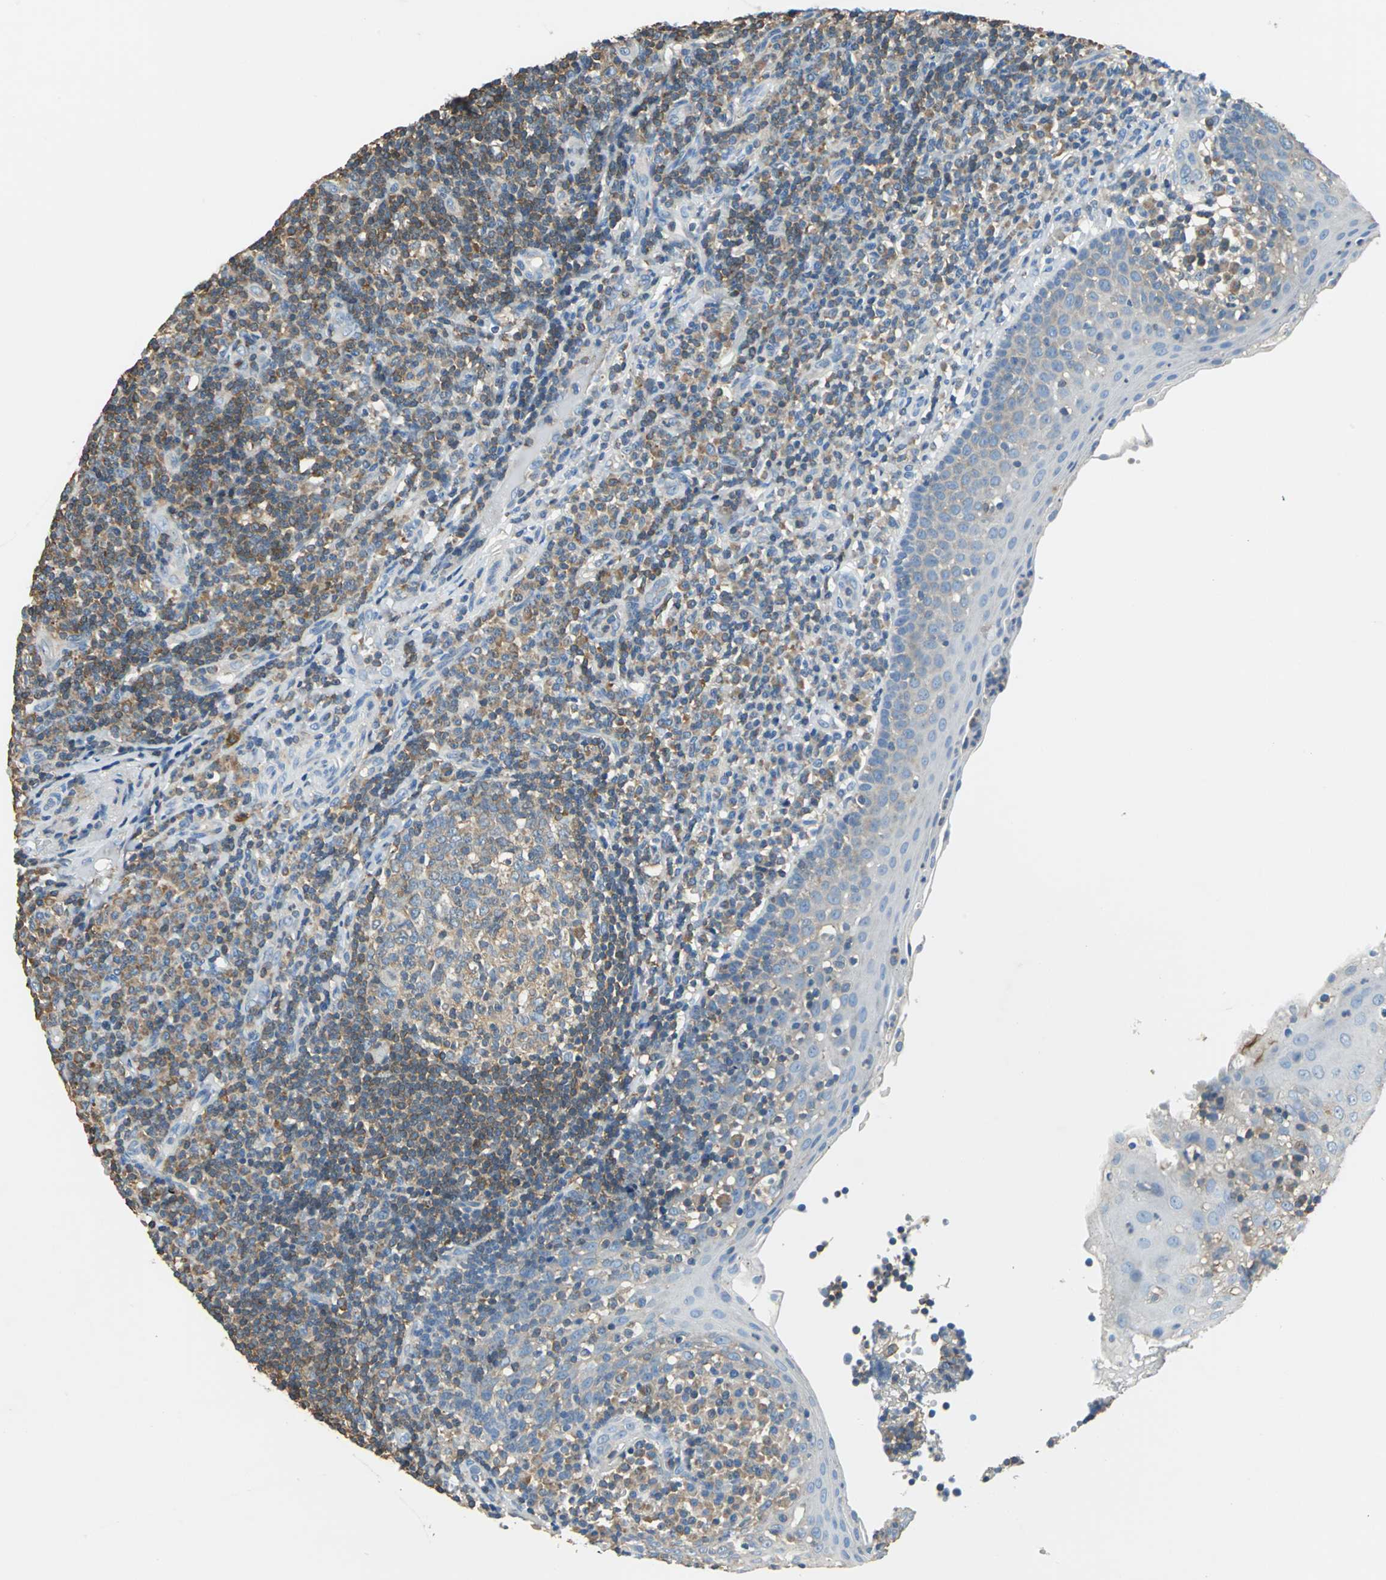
{"staining": {"intensity": "weak", "quantity": ">75%", "location": "cytoplasmic/membranous"}, "tissue": "tonsil", "cell_type": "Germinal center cells", "image_type": "normal", "snomed": [{"axis": "morphology", "description": "Normal tissue, NOS"}, {"axis": "topography", "description": "Tonsil"}], "caption": "A histopathology image of human tonsil stained for a protein displays weak cytoplasmic/membranous brown staining in germinal center cells.", "gene": "PRKCA", "patient": {"sex": "female", "age": 40}}